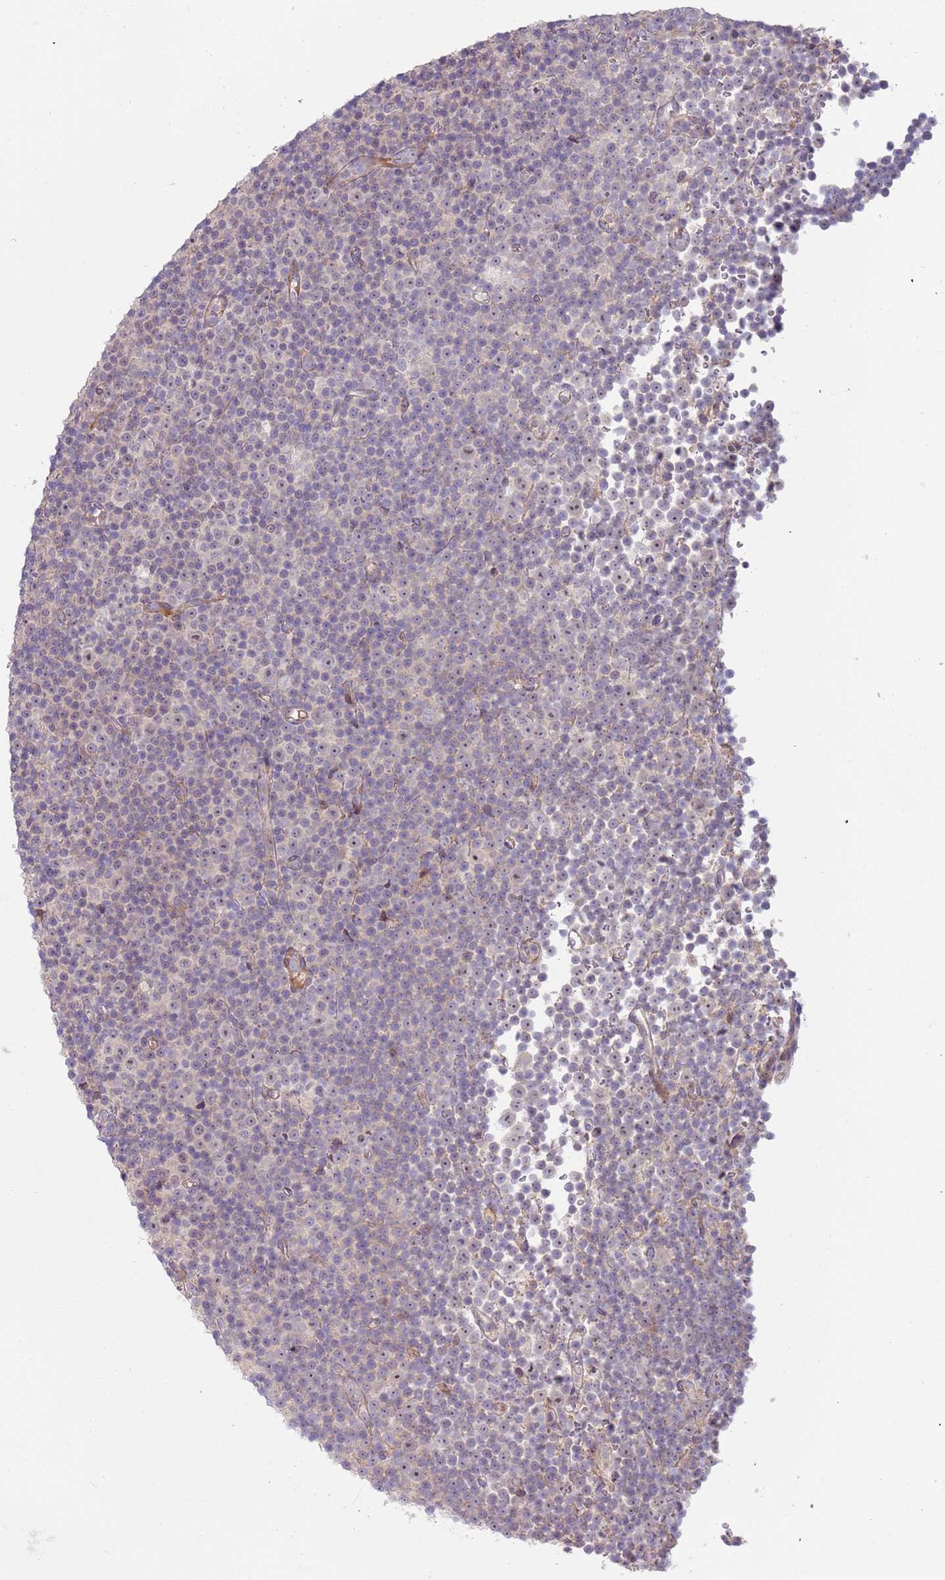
{"staining": {"intensity": "weak", "quantity": "<25%", "location": "cytoplasmic/membranous,nuclear"}, "tissue": "lymphoma", "cell_type": "Tumor cells", "image_type": "cancer", "snomed": [{"axis": "morphology", "description": "Malignant lymphoma, non-Hodgkin's type, Low grade"}, {"axis": "topography", "description": "Lymph node"}], "caption": "Protein analysis of lymphoma demonstrates no significant staining in tumor cells.", "gene": "TRAPPC6B", "patient": {"sex": "female", "age": 67}}